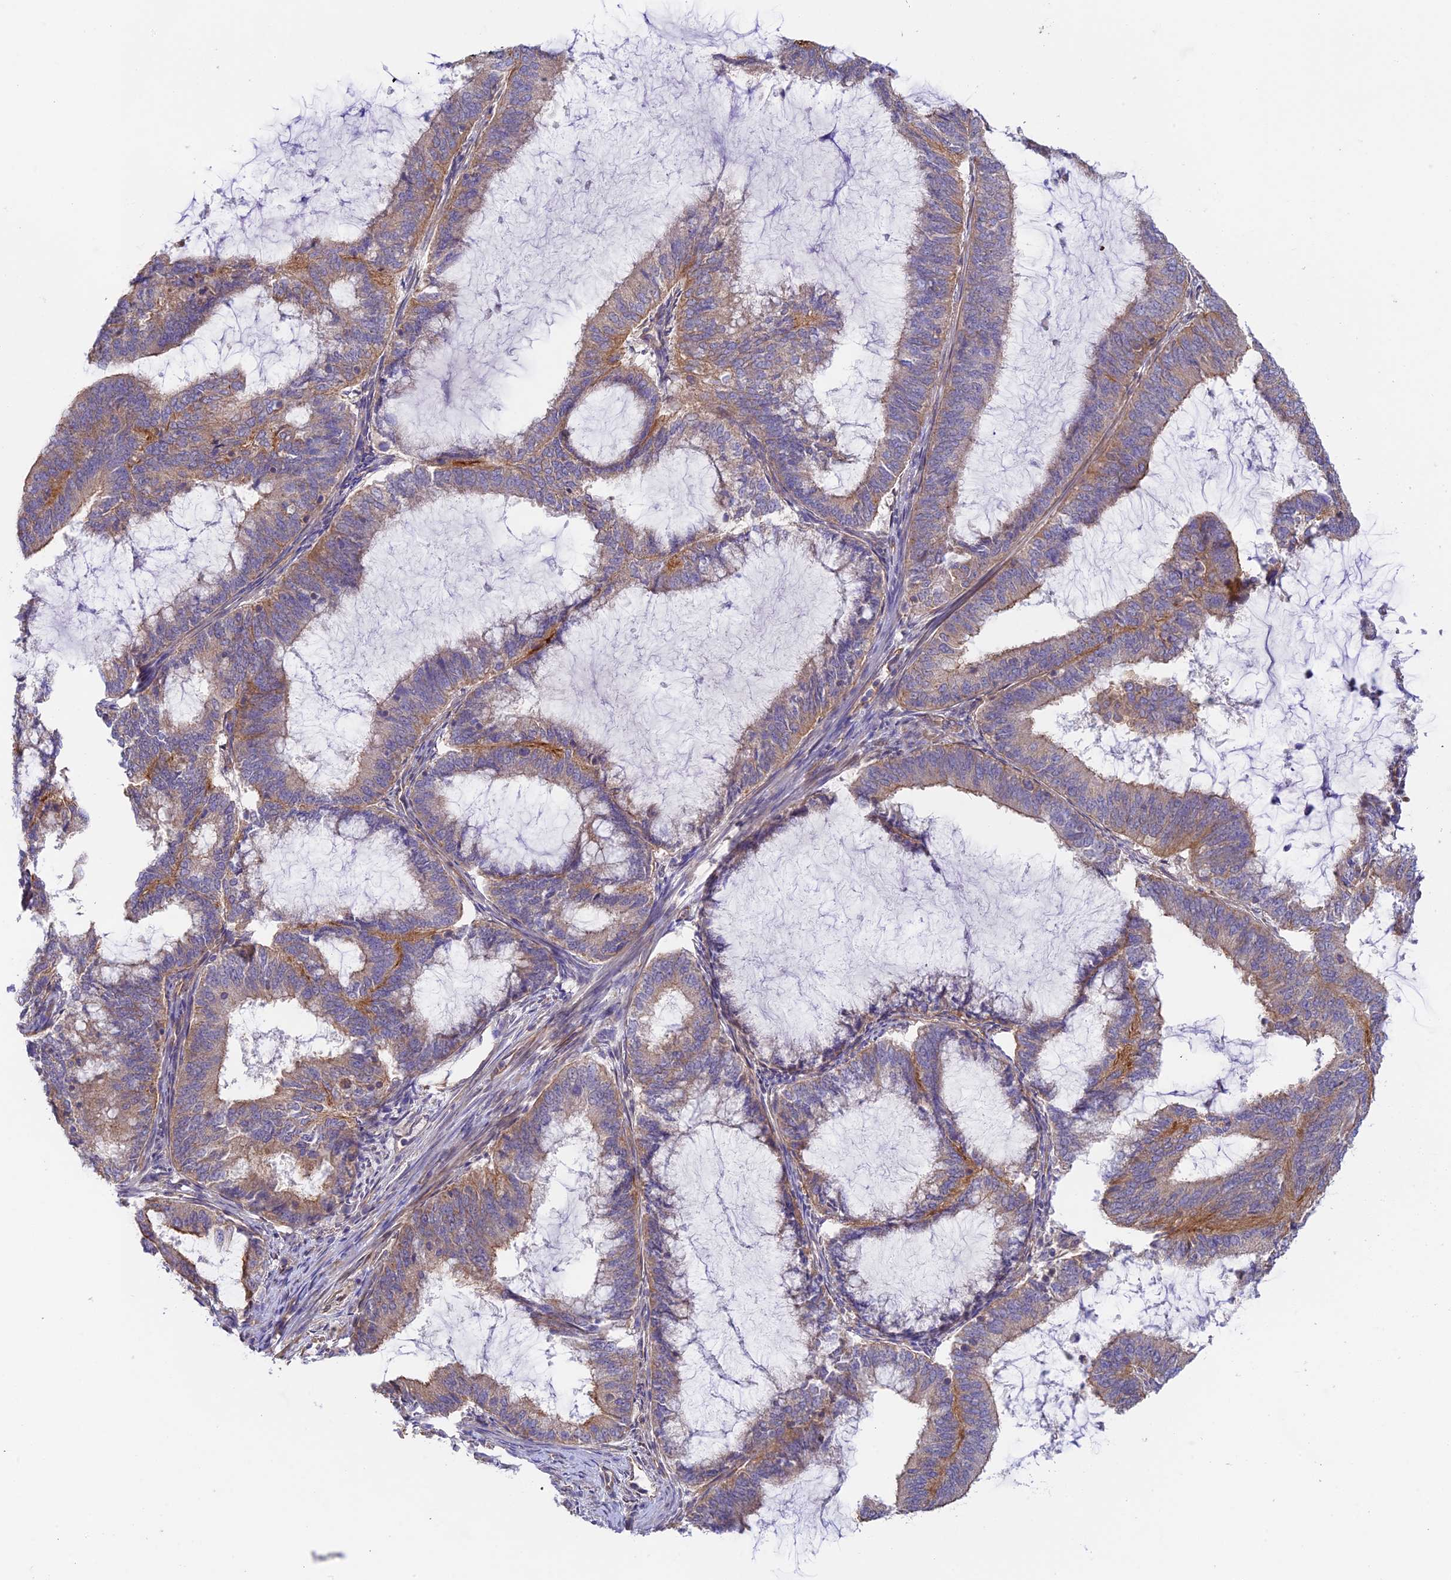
{"staining": {"intensity": "moderate", "quantity": "25%-75%", "location": "cytoplasmic/membranous"}, "tissue": "endometrial cancer", "cell_type": "Tumor cells", "image_type": "cancer", "snomed": [{"axis": "morphology", "description": "Adenocarcinoma, NOS"}, {"axis": "topography", "description": "Endometrium"}], "caption": "Endometrial adenocarcinoma stained for a protein (brown) reveals moderate cytoplasmic/membranous positive expression in approximately 25%-75% of tumor cells.", "gene": "MYO9A", "patient": {"sex": "female", "age": 51}}